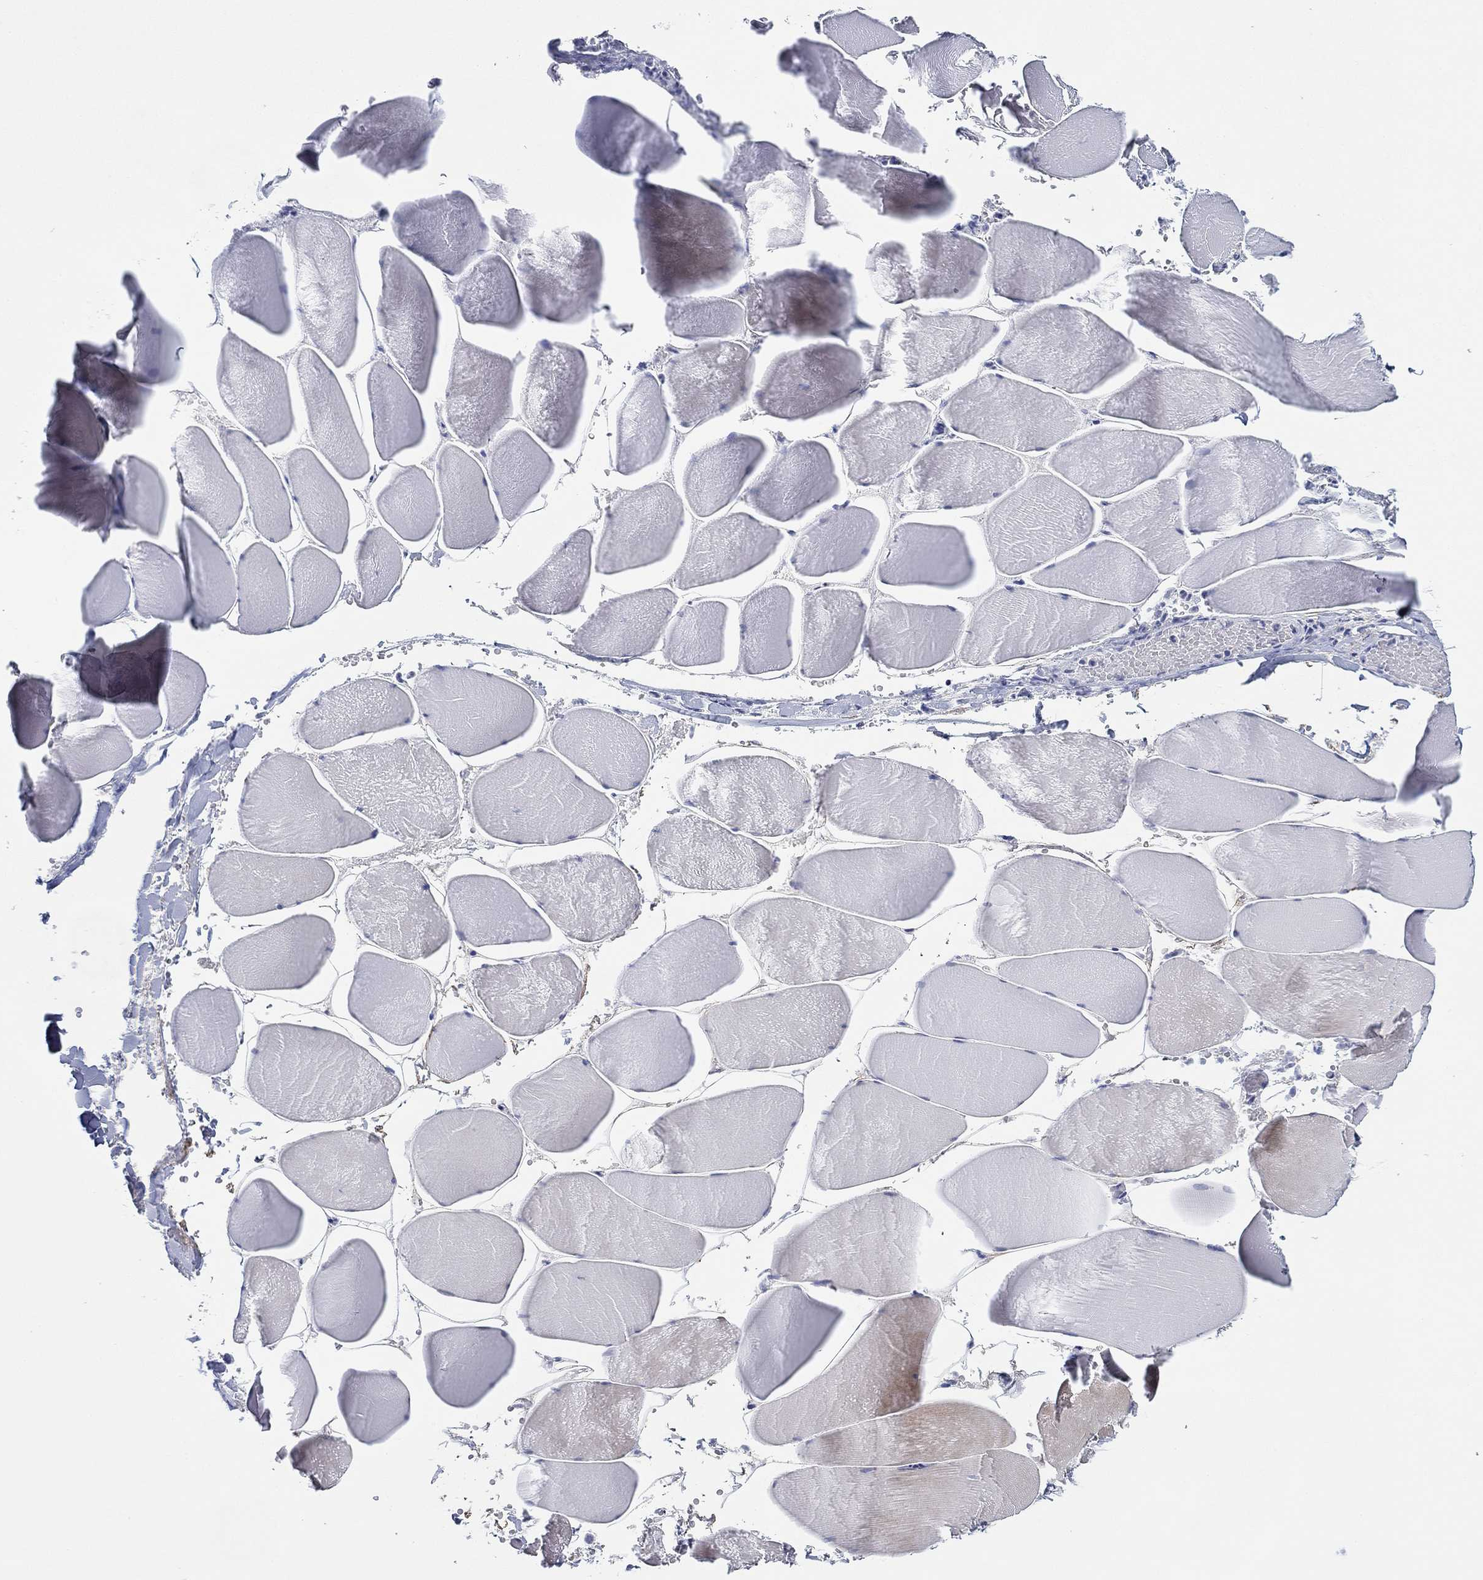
{"staining": {"intensity": "moderate", "quantity": "25%-75%", "location": "cytoplasmic/membranous"}, "tissue": "skeletal muscle", "cell_type": "Myocytes", "image_type": "normal", "snomed": [{"axis": "morphology", "description": "Normal tissue, NOS"}, {"axis": "morphology", "description": "Malignant melanoma, Metastatic site"}, {"axis": "topography", "description": "Skeletal muscle"}], "caption": "IHC staining of unremarkable skeletal muscle, which reveals medium levels of moderate cytoplasmic/membranous expression in about 25%-75% of myocytes indicating moderate cytoplasmic/membranous protein staining. The staining was performed using DAB (3,3'-diaminobenzidine) (brown) for protein detection and nuclei were counterstained in hematoxylin (blue).", "gene": "PDYN", "patient": {"sex": "male", "age": 50}}